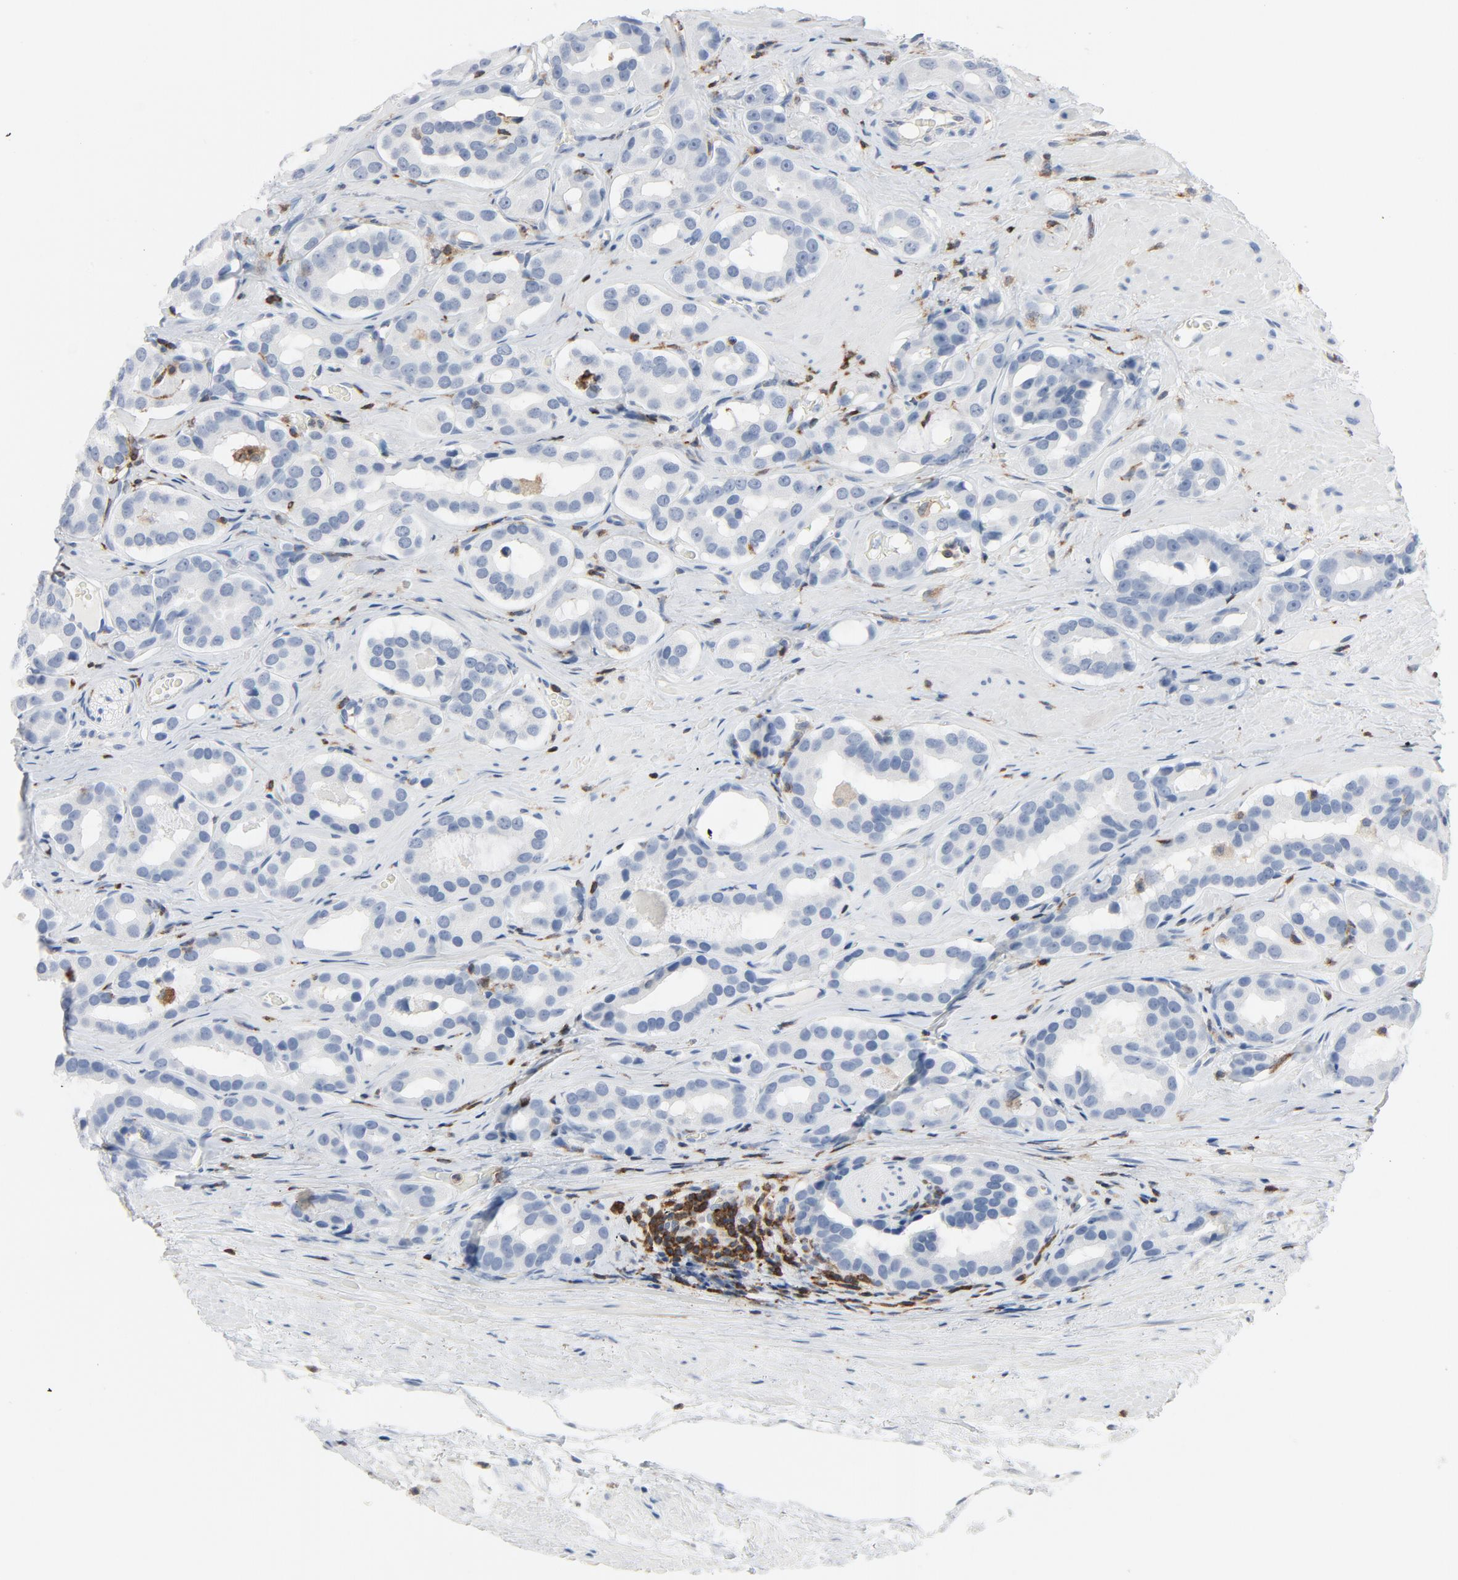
{"staining": {"intensity": "negative", "quantity": "none", "location": "none"}, "tissue": "prostate cancer", "cell_type": "Tumor cells", "image_type": "cancer", "snomed": [{"axis": "morphology", "description": "Adenocarcinoma, Low grade"}, {"axis": "topography", "description": "Prostate"}], "caption": "A micrograph of prostate cancer stained for a protein demonstrates no brown staining in tumor cells.", "gene": "LCP2", "patient": {"sex": "male", "age": 59}}